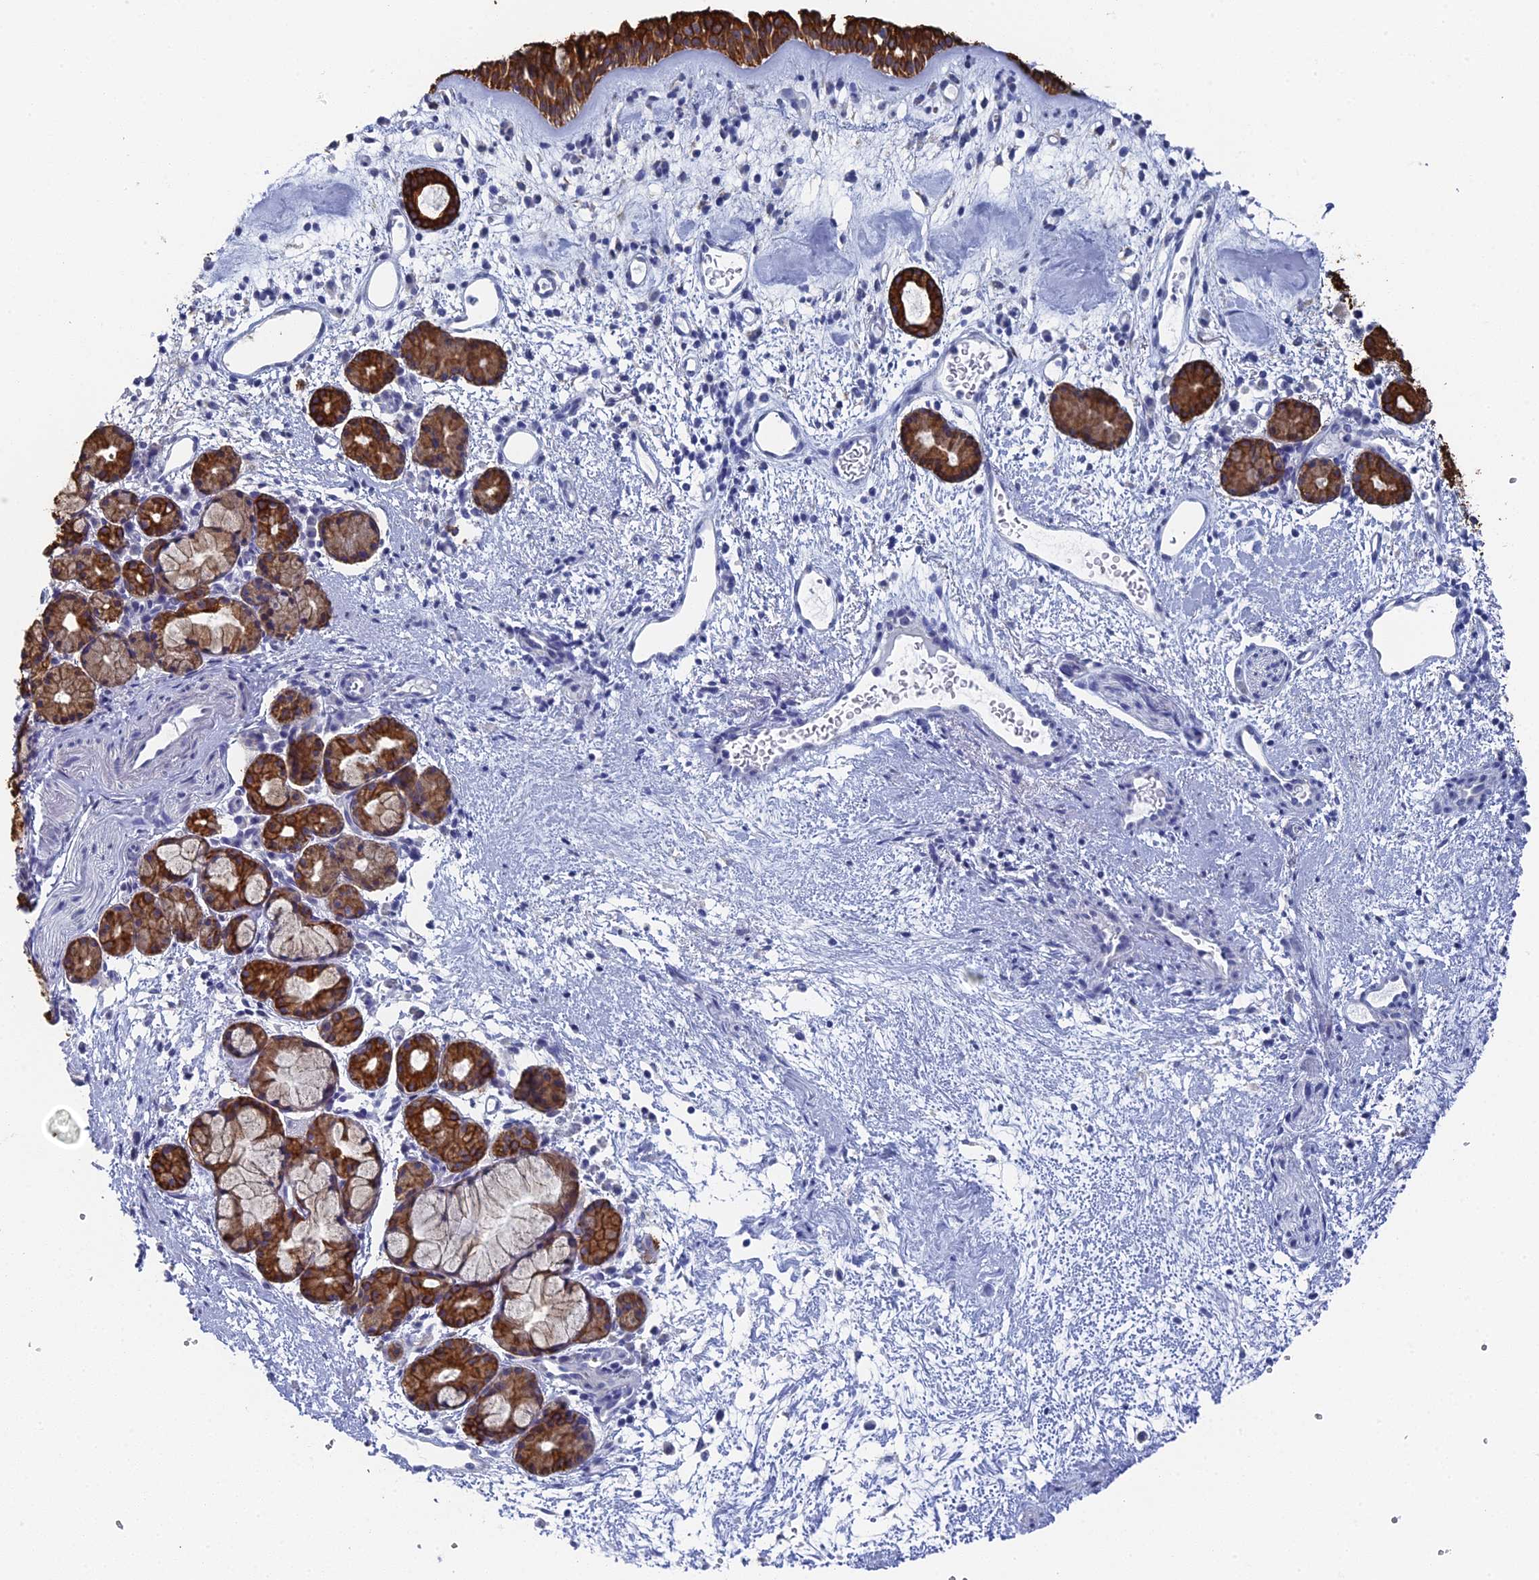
{"staining": {"intensity": "strong", "quantity": ">75%", "location": "cytoplasmic/membranous"}, "tissue": "nasopharynx", "cell_type": "Respiratory epithelial cells", "image_type": "normal", "snomed": [{"axis": "morphology", "description": "Normal tissue, NOS"}, {"axis": "topography", "description": "Nasopharynx"}], "caption": "IHC of benign nasopharynx exhibits high levels of strong cytoplasmic/membranous expression in about >75% of respiratory epithelial cells.", "gene": "SRFBP1", "patient": {"sex": "male", "age": 82}}